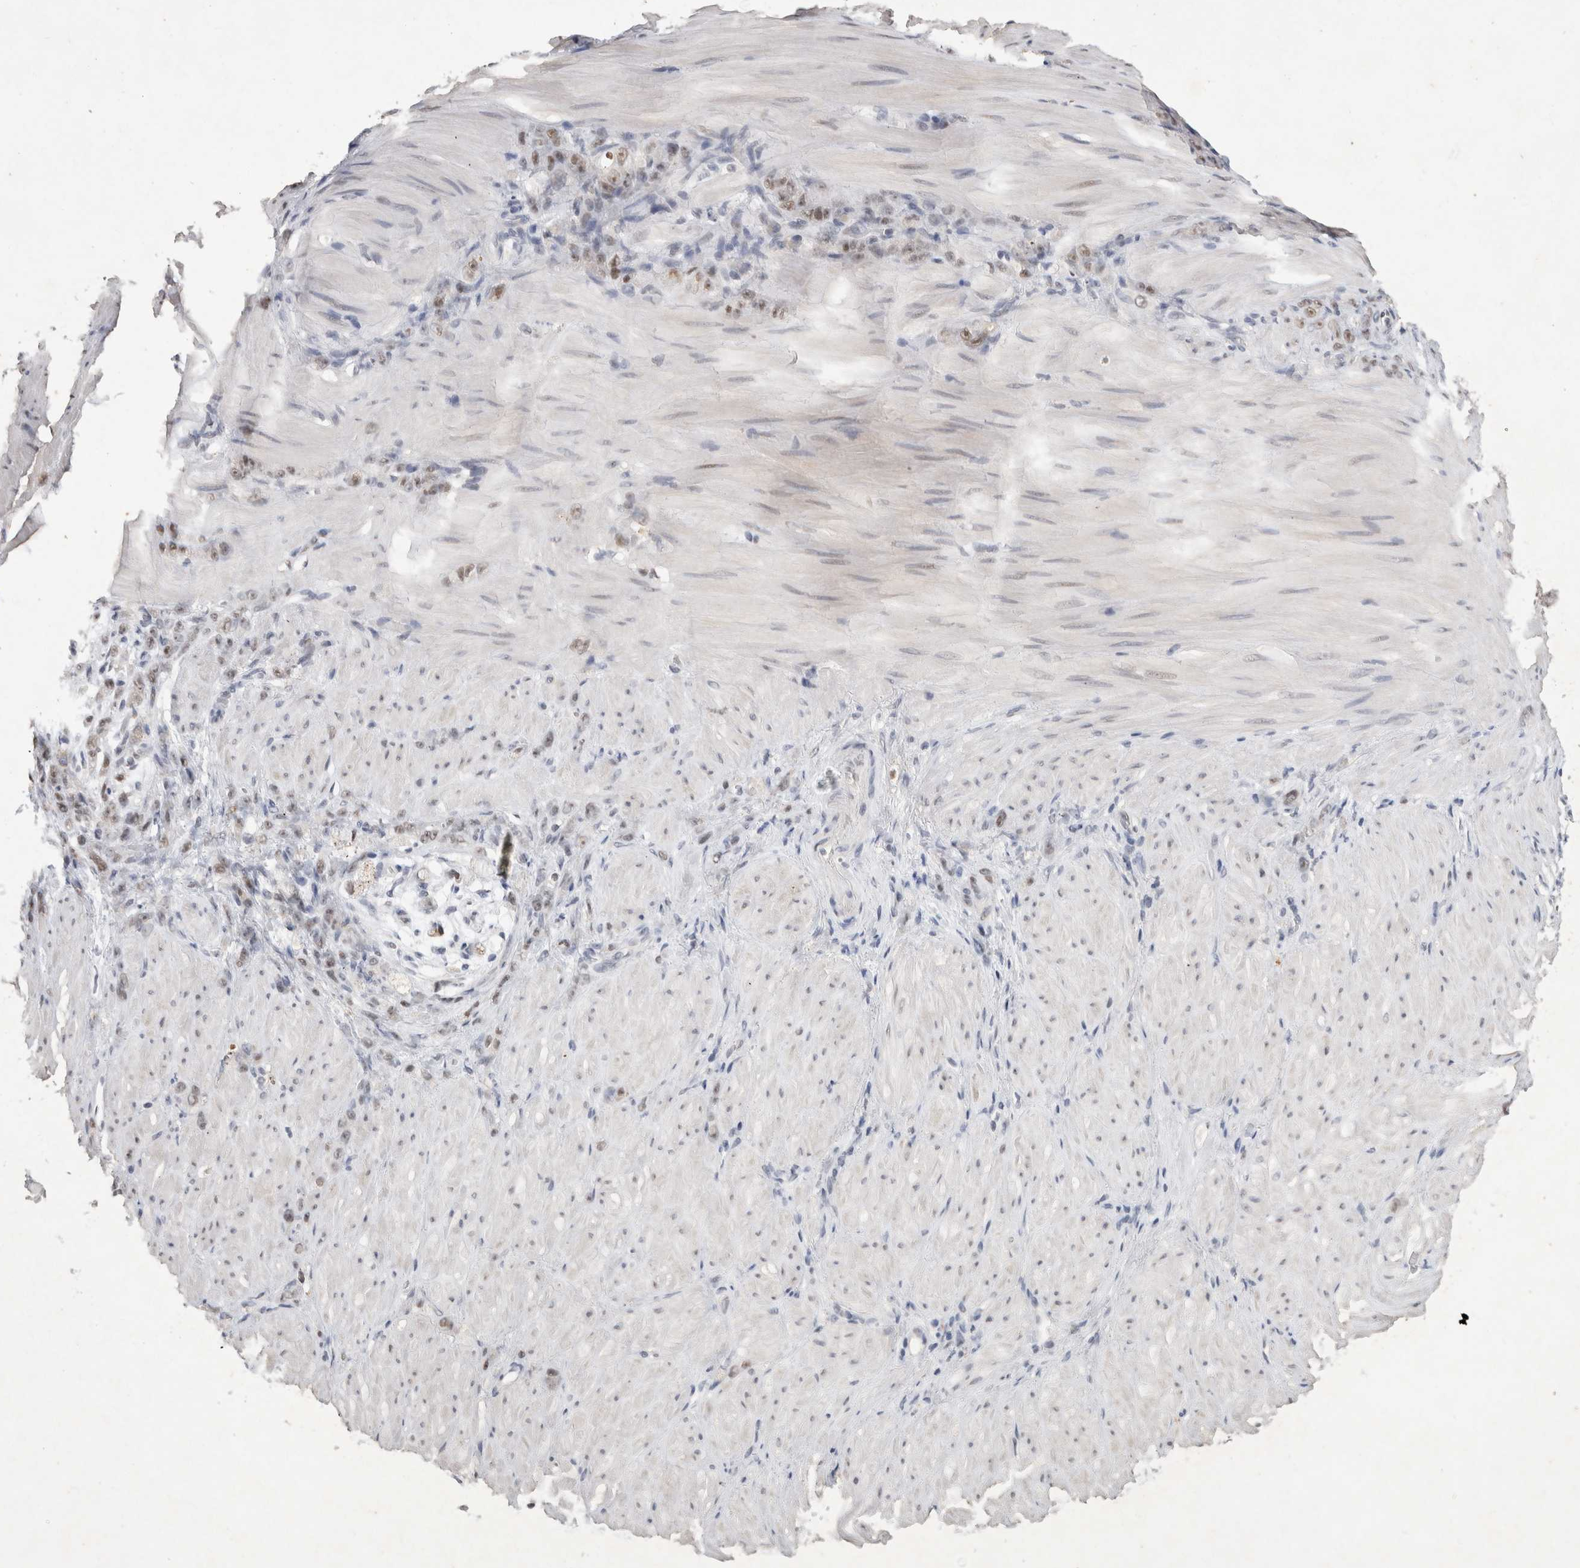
{"staining": {"intensity": "weak", "quantity": ">75%", "location": "nuclear"}, "tissue": "stomach cancer", "cell_type": "Tumor cells", "image_type": "cancer", "snomed": [{"axis": "morphology", "description": "Normal tissue, NOS"}, {"axis": "morphology", "description": "Adenocarcinoma, NOS"}, {"axis": "topography", "description": "Stomach"}], "caption": "Stomach adenocarcinoma stained with immunohistochemistry (IHC) reveals weak nuclear expression in approximately >75% of tumor cells.", "gene": "XRCC5", "patient": {"sex": "male", "age": 82}}